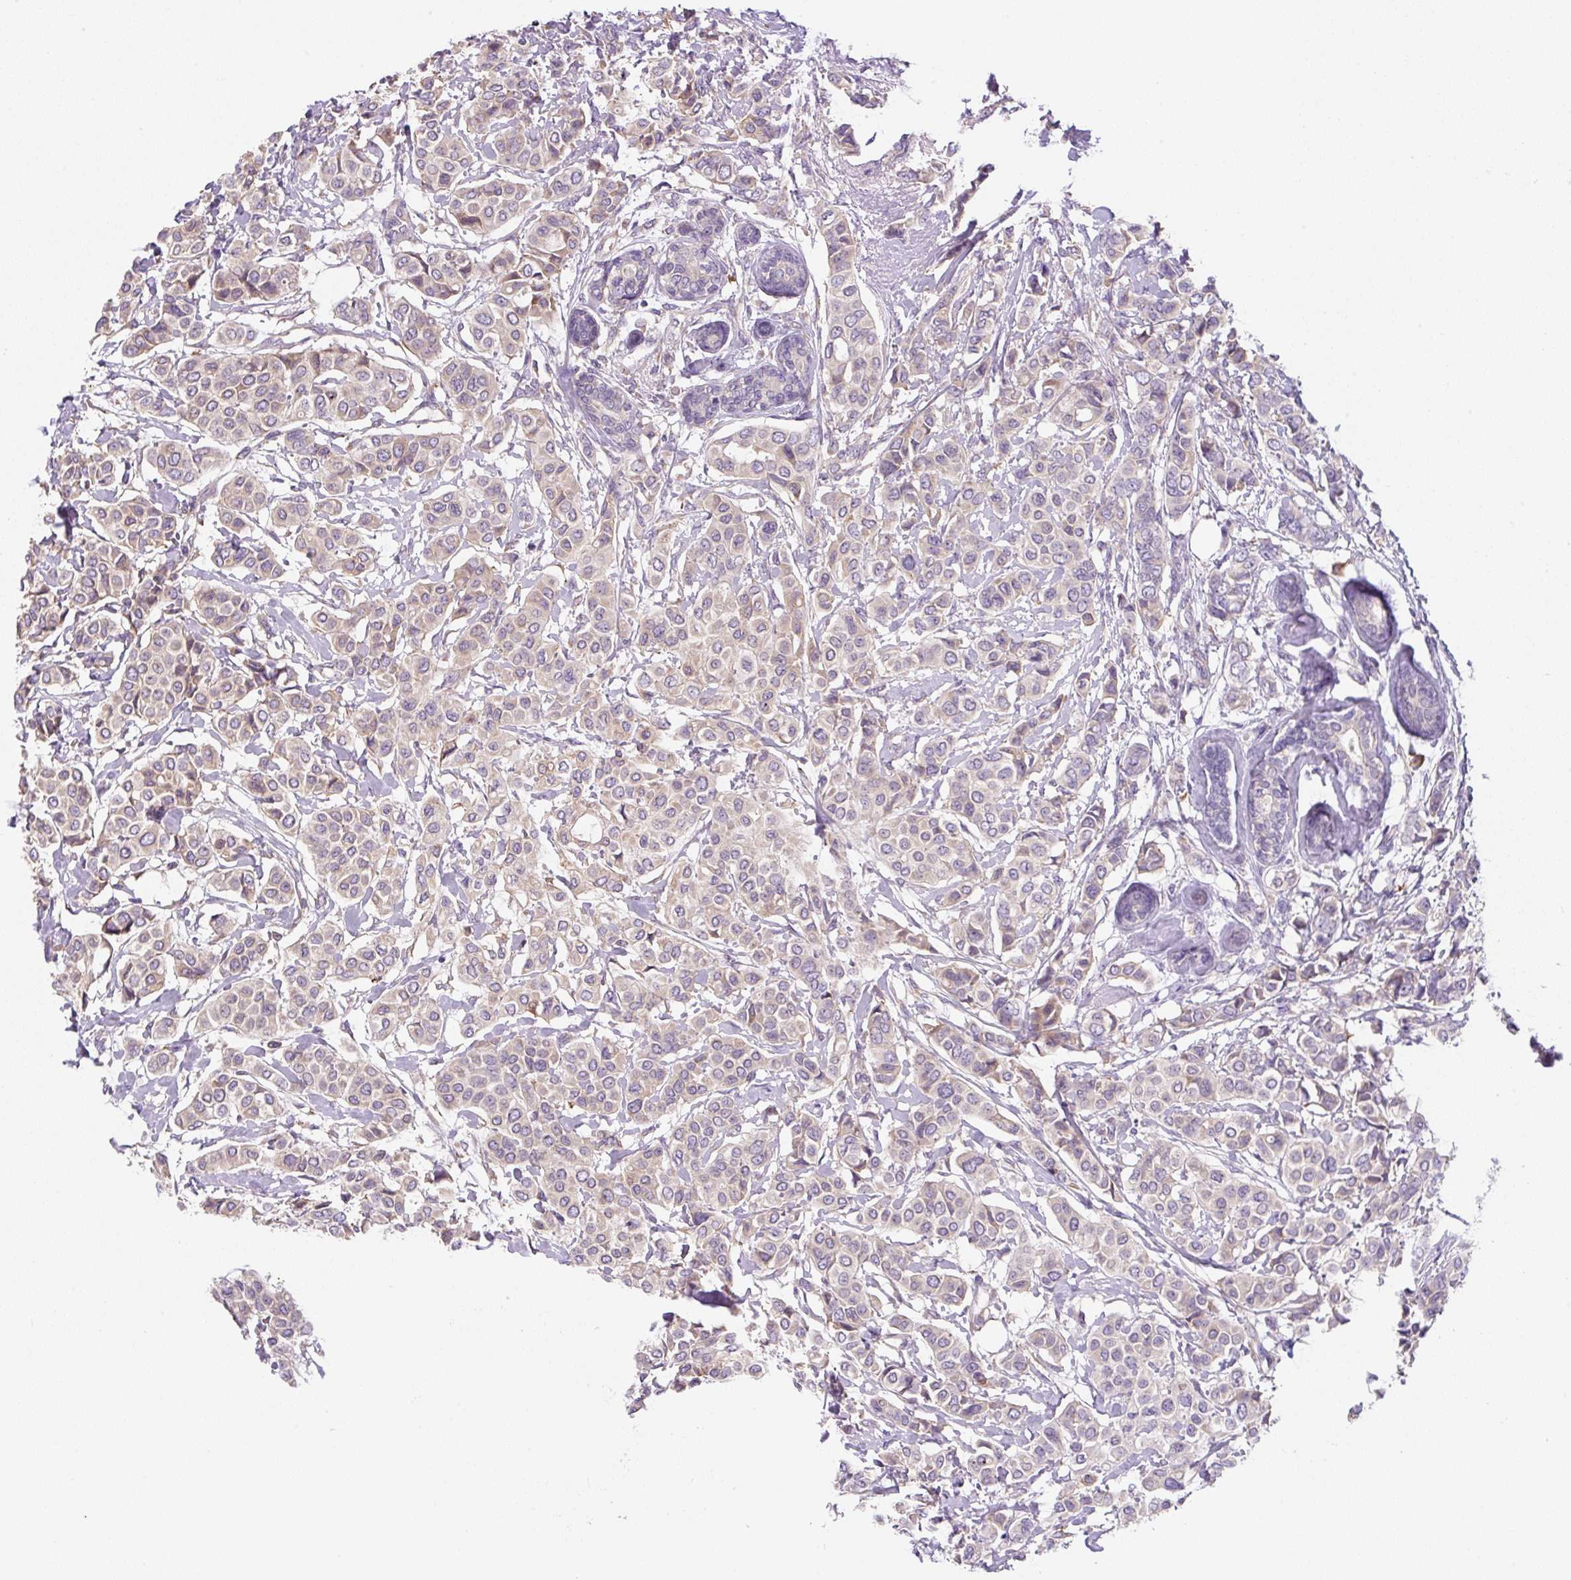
{"staining": {"intensity": "weak", "quantity": "<25%", "location": "cytoplasmic/membranous"}, "tissue": "breast cancer", "cell_type": "Tumor cells", "image_type": "cancer", "snomed": [{"axis": "morphology", "description": "Lobular carcinoma"}, {"axis": "topography", "description": "Breast"}], "caption": "High magnification brightfield microscopy of breast lobular carcinoma stained with DAB (3,3'-diaminobenzidine) (brown) and counterstained with hematoxylin (blue): tumor cells show no significant positivity. (Brightfield microscopy of DAB immunohistochemistry (IHC) at high magnification).", "gene": "FZD5", "patient": {"sex": "female", "age": 51}}